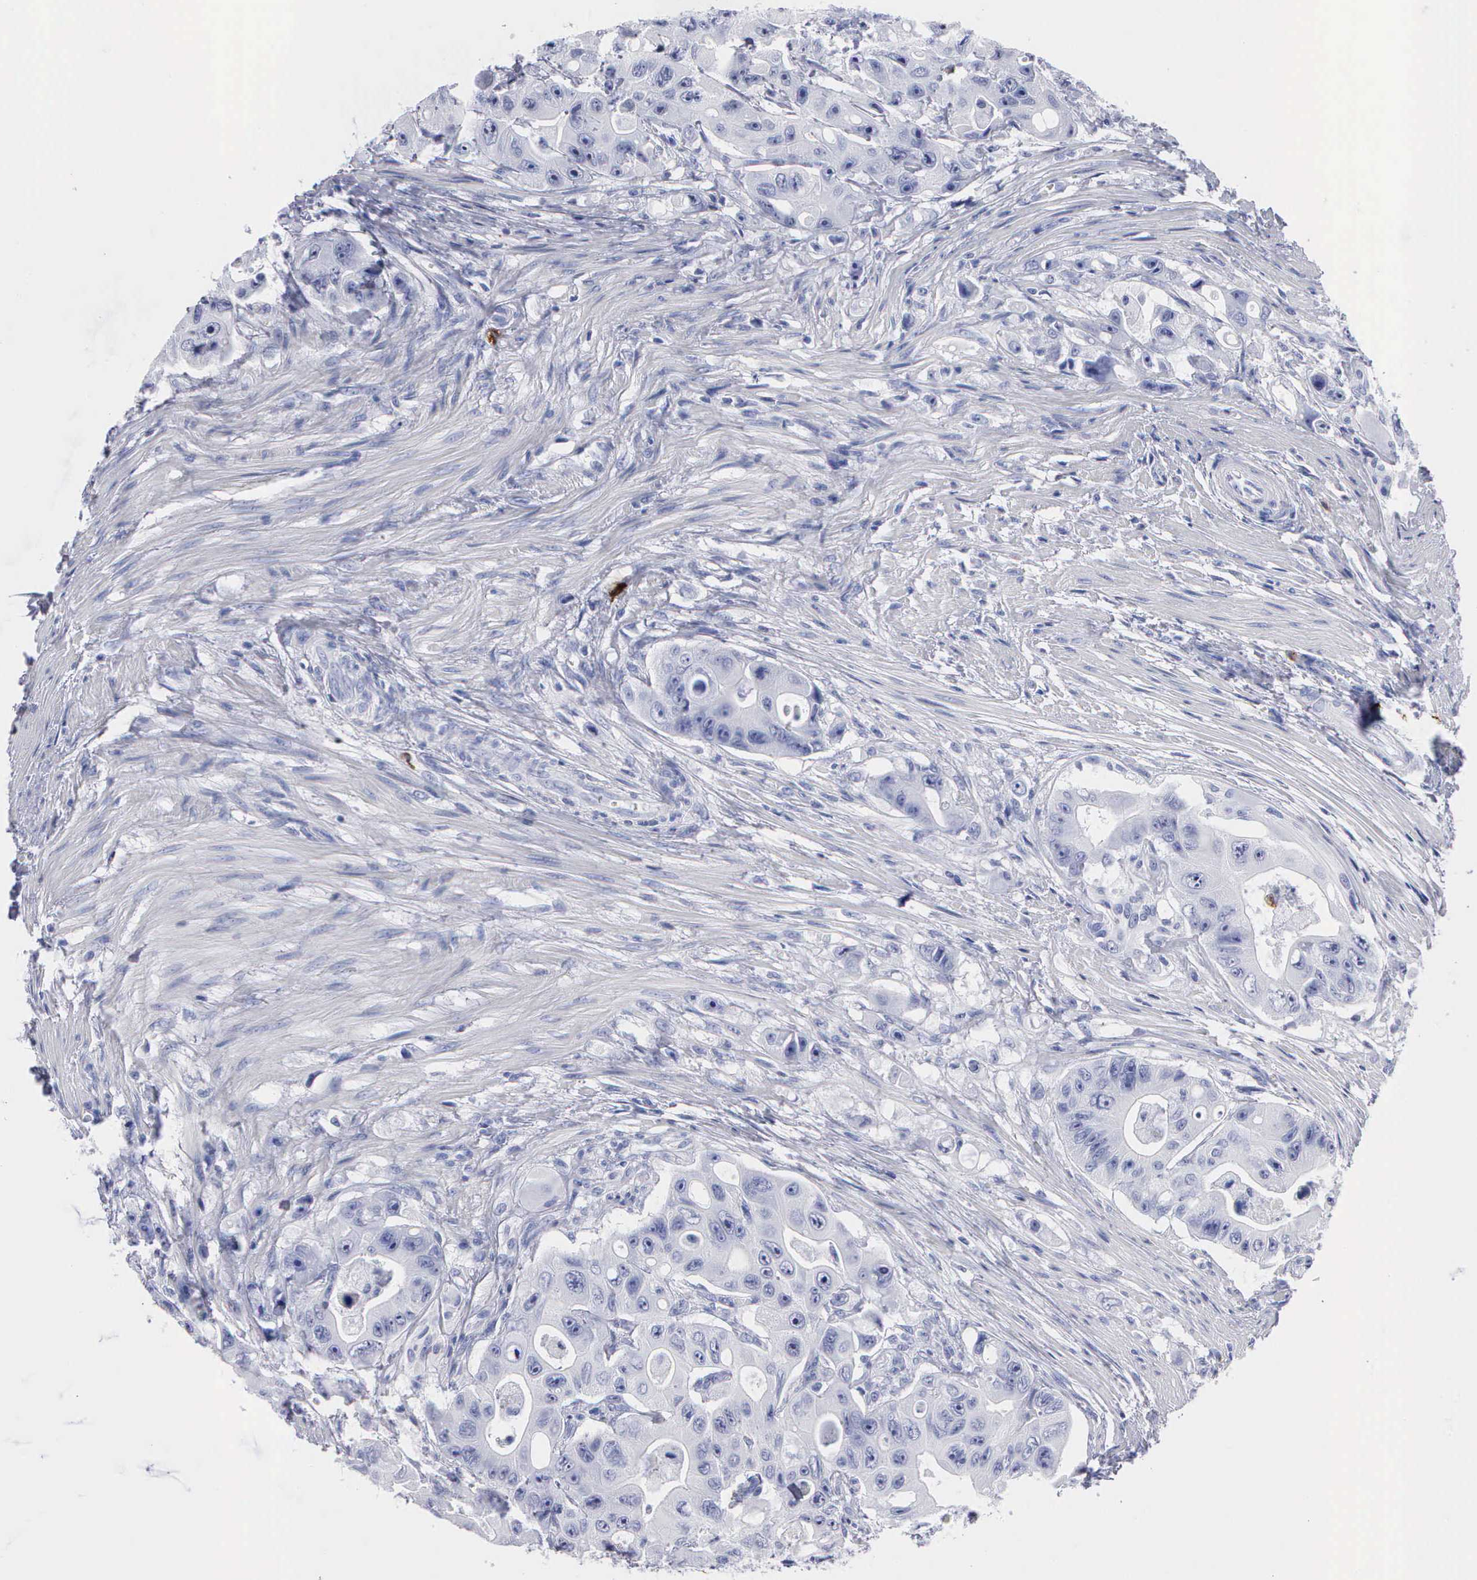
{"staining": {"intensity": "negative", "quantity": "none", "location": "none"}, "tissue": "colorectal cancer", "cell_type": "Tumor cells", "image_type": "cancer", "snomed": [{"axis": "morphology", "description": "Adenocarcinoma, NOS"}, {"axis": "topography", "description": "Colon"}], "caption": "Photomicrograph shows no significant protein positivity in tumor cells of colorectal adenocarcinoma.", "gene": "CTSG", "patient": {"sex": "female", "age": 46}}